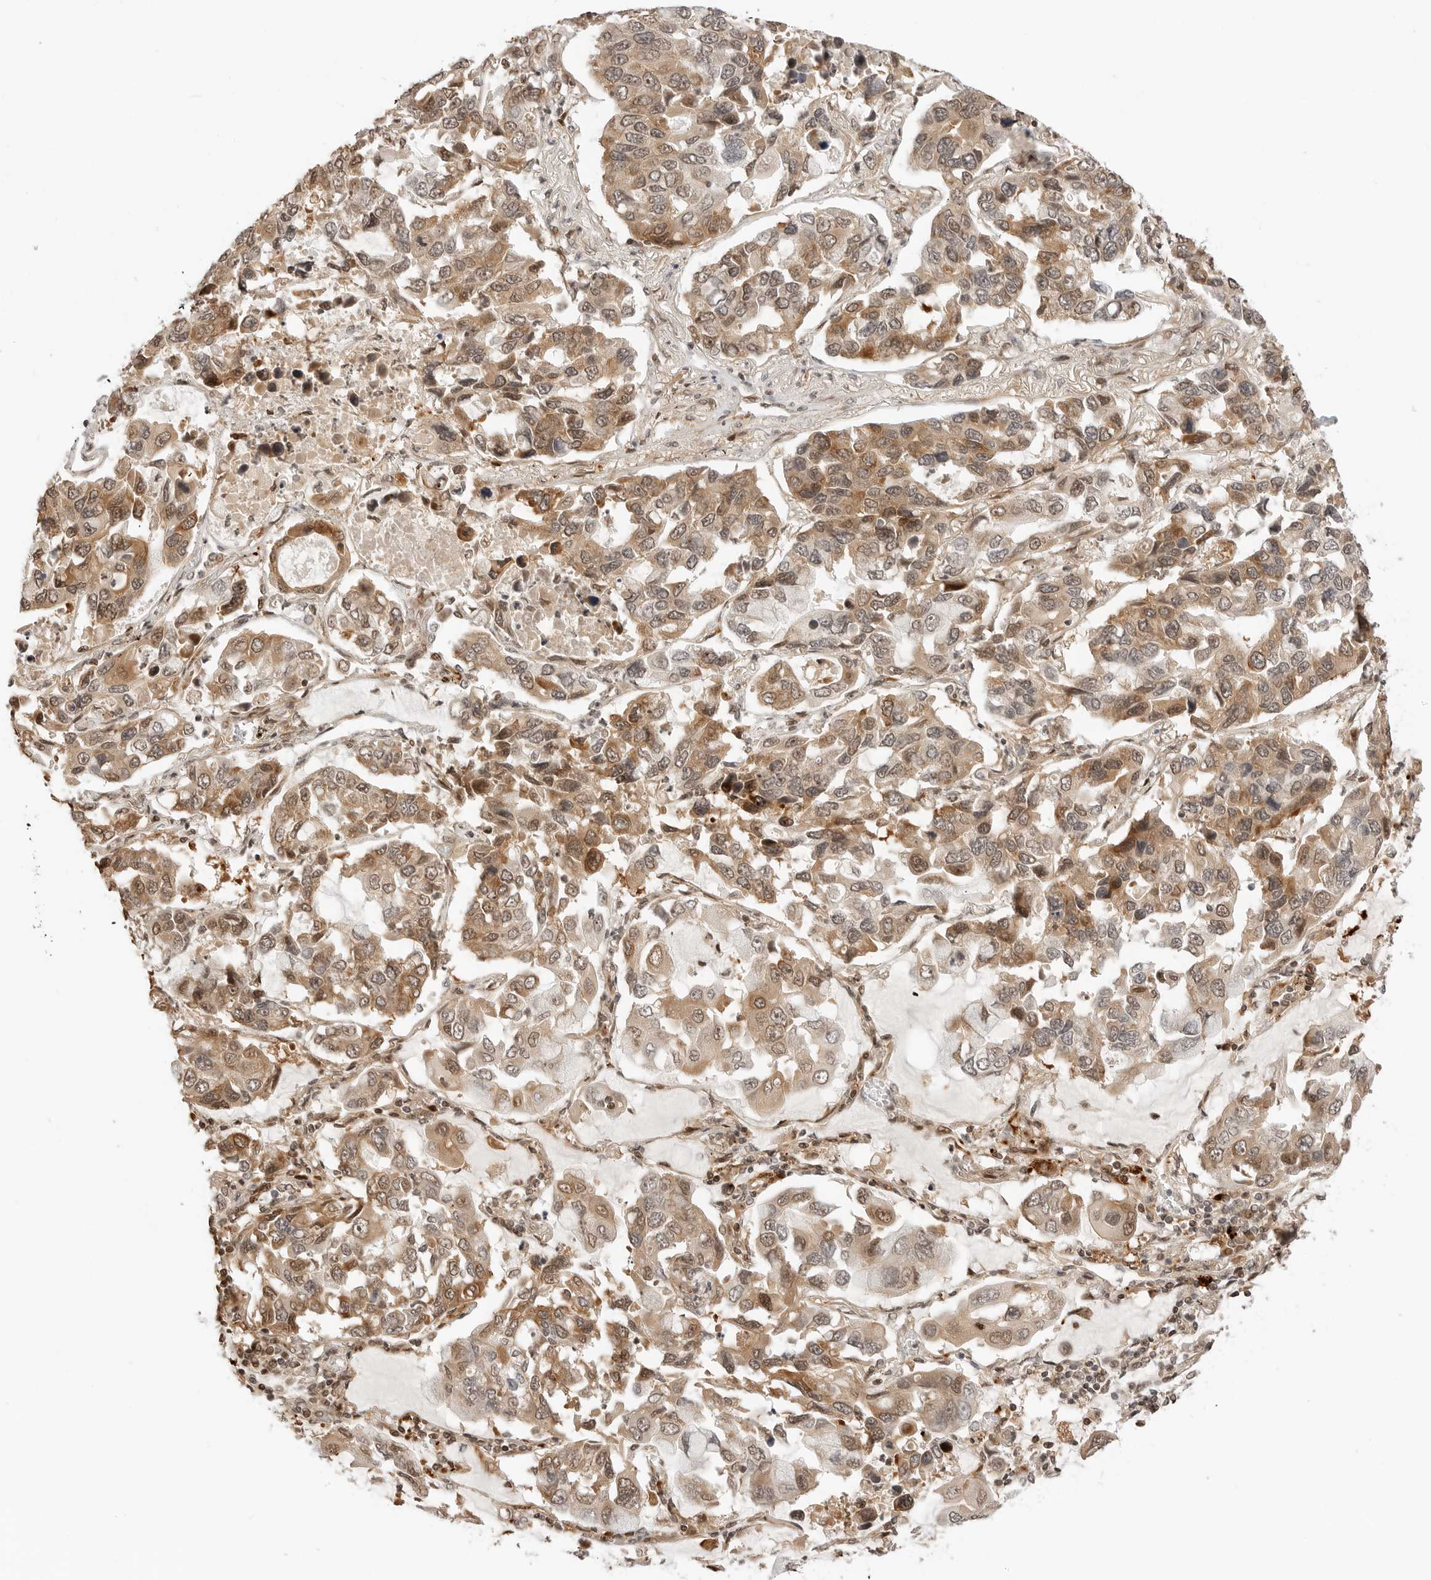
{"staining": {"intensity": "moderate", "quantity": "25%-75%", "location": "cytoplasmic/membranous,nuclear"}, "tissue": "lung cancer", "cell_type": "Tumor cells", "image_type": "cancer", "snomed": [{"axis": "morphology", "description": "Adenocarcinoma, NOS"}, {"axis": "topography", "description": "Lung"}], "caption": "Tumor cells demonstrate moderate cytoplasmic/membranous and nuclear expression in about 25%-75% of cells in lung adenocarcinoma. The protein of interest is stained brown, and the nuclei are stained in blue (DAB IHC with brightfield microscopy, high magnification).", "gene": "GEM", "patient": {"sex": "male", "age": 64}}